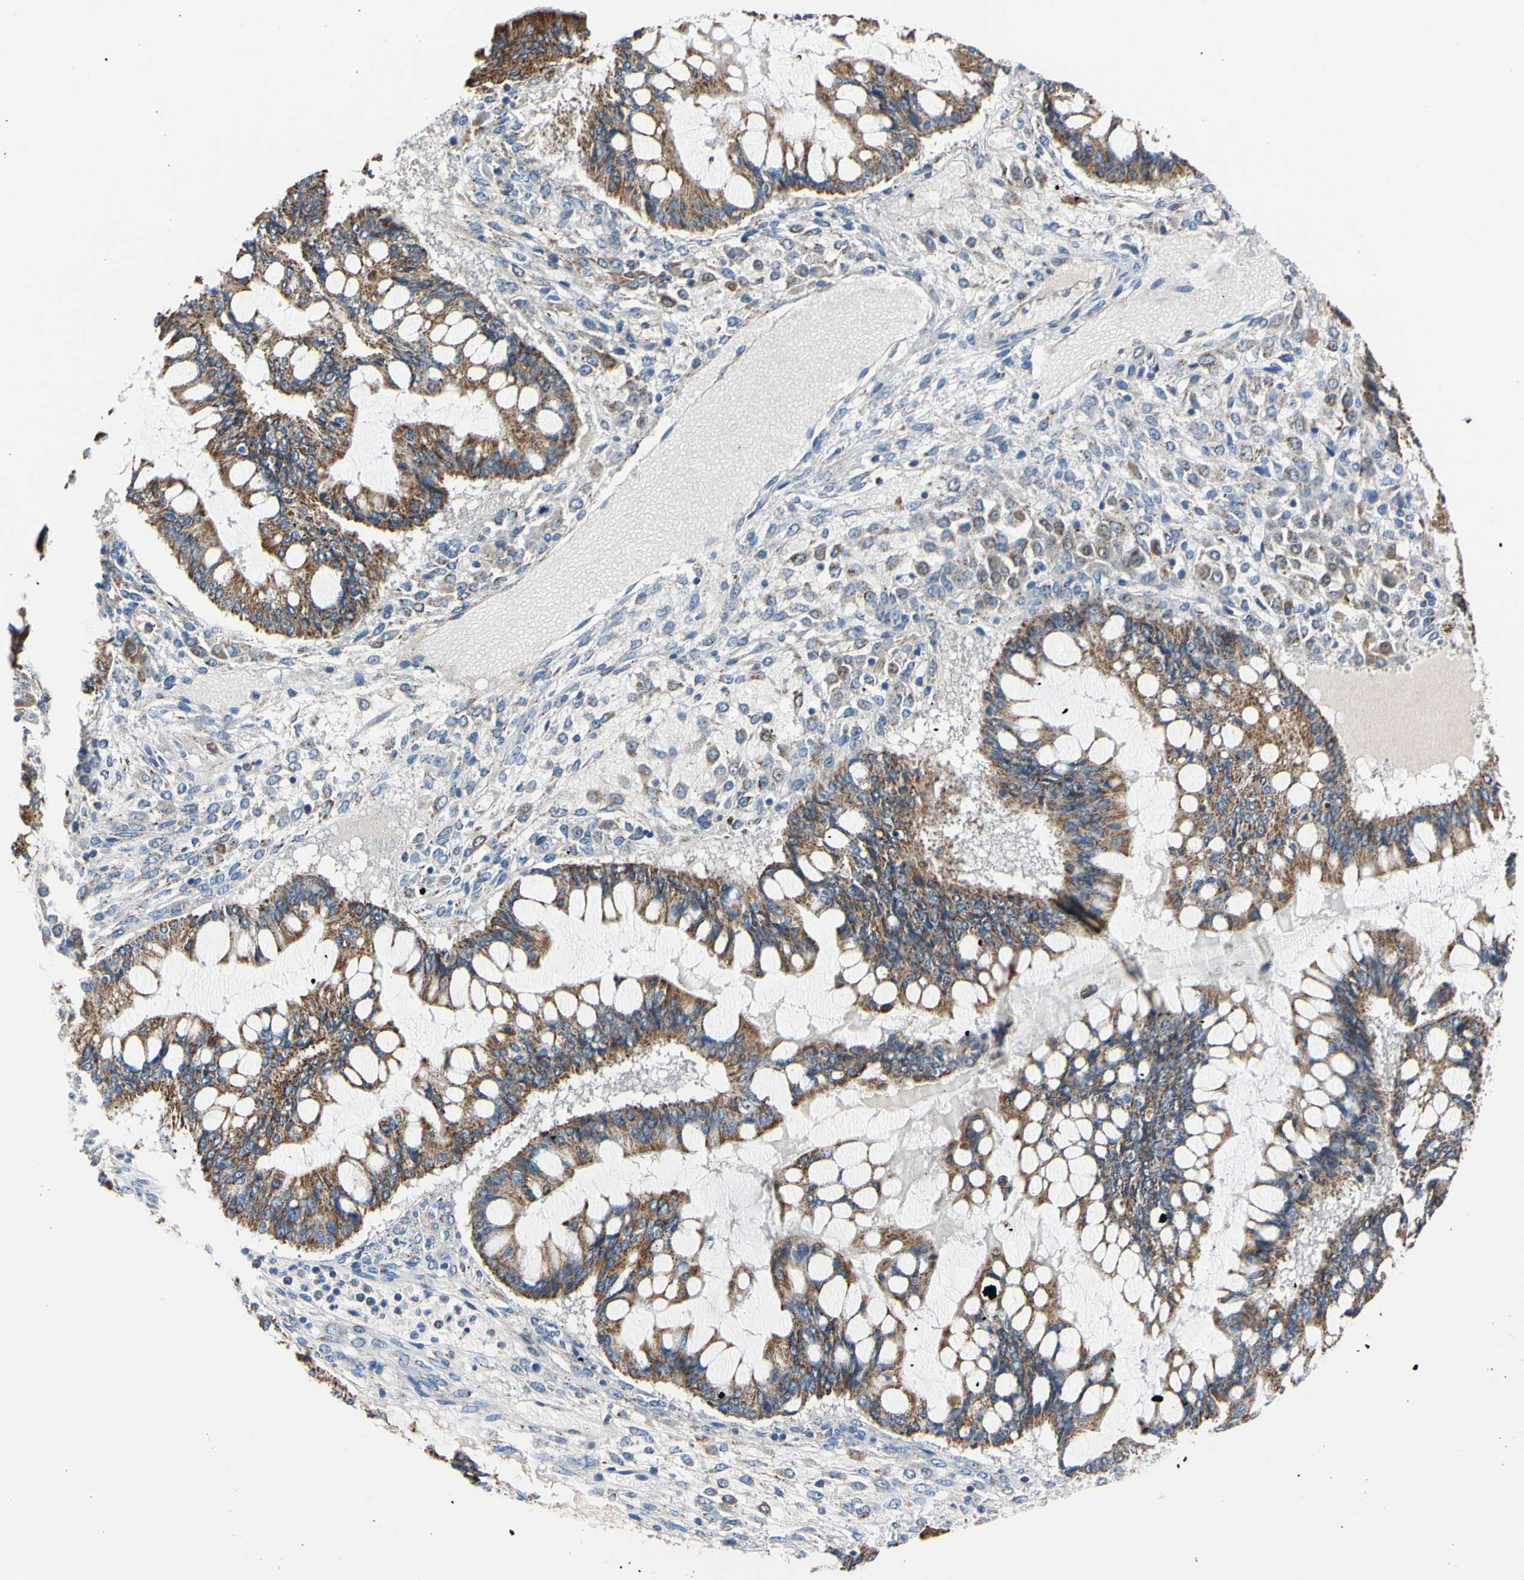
{"staining": {"intensity": "moderate", "quantity": ">75%", "location": "cytoplasmic/membranous"}, "tissue": "ovarian cancer", "cell_type": "Tumor cells", "image_type": "cancer", "snomed": [{"axis": "morphology", "description": "Cystadenocarcinoma, mucinous, NOS"}, {"axis": "topography", "description": "Ovary"}], "caption": "An image of ovarian mucinous cystadenocarcinoma stained for a protein displays moderate cytoplasmic/membranous brown staining in tumor cells. (DAB IHC with brightfield microscopy, high magnification).", "gene": "CLPP", "patient": {"sex": "female", "age": 73}}